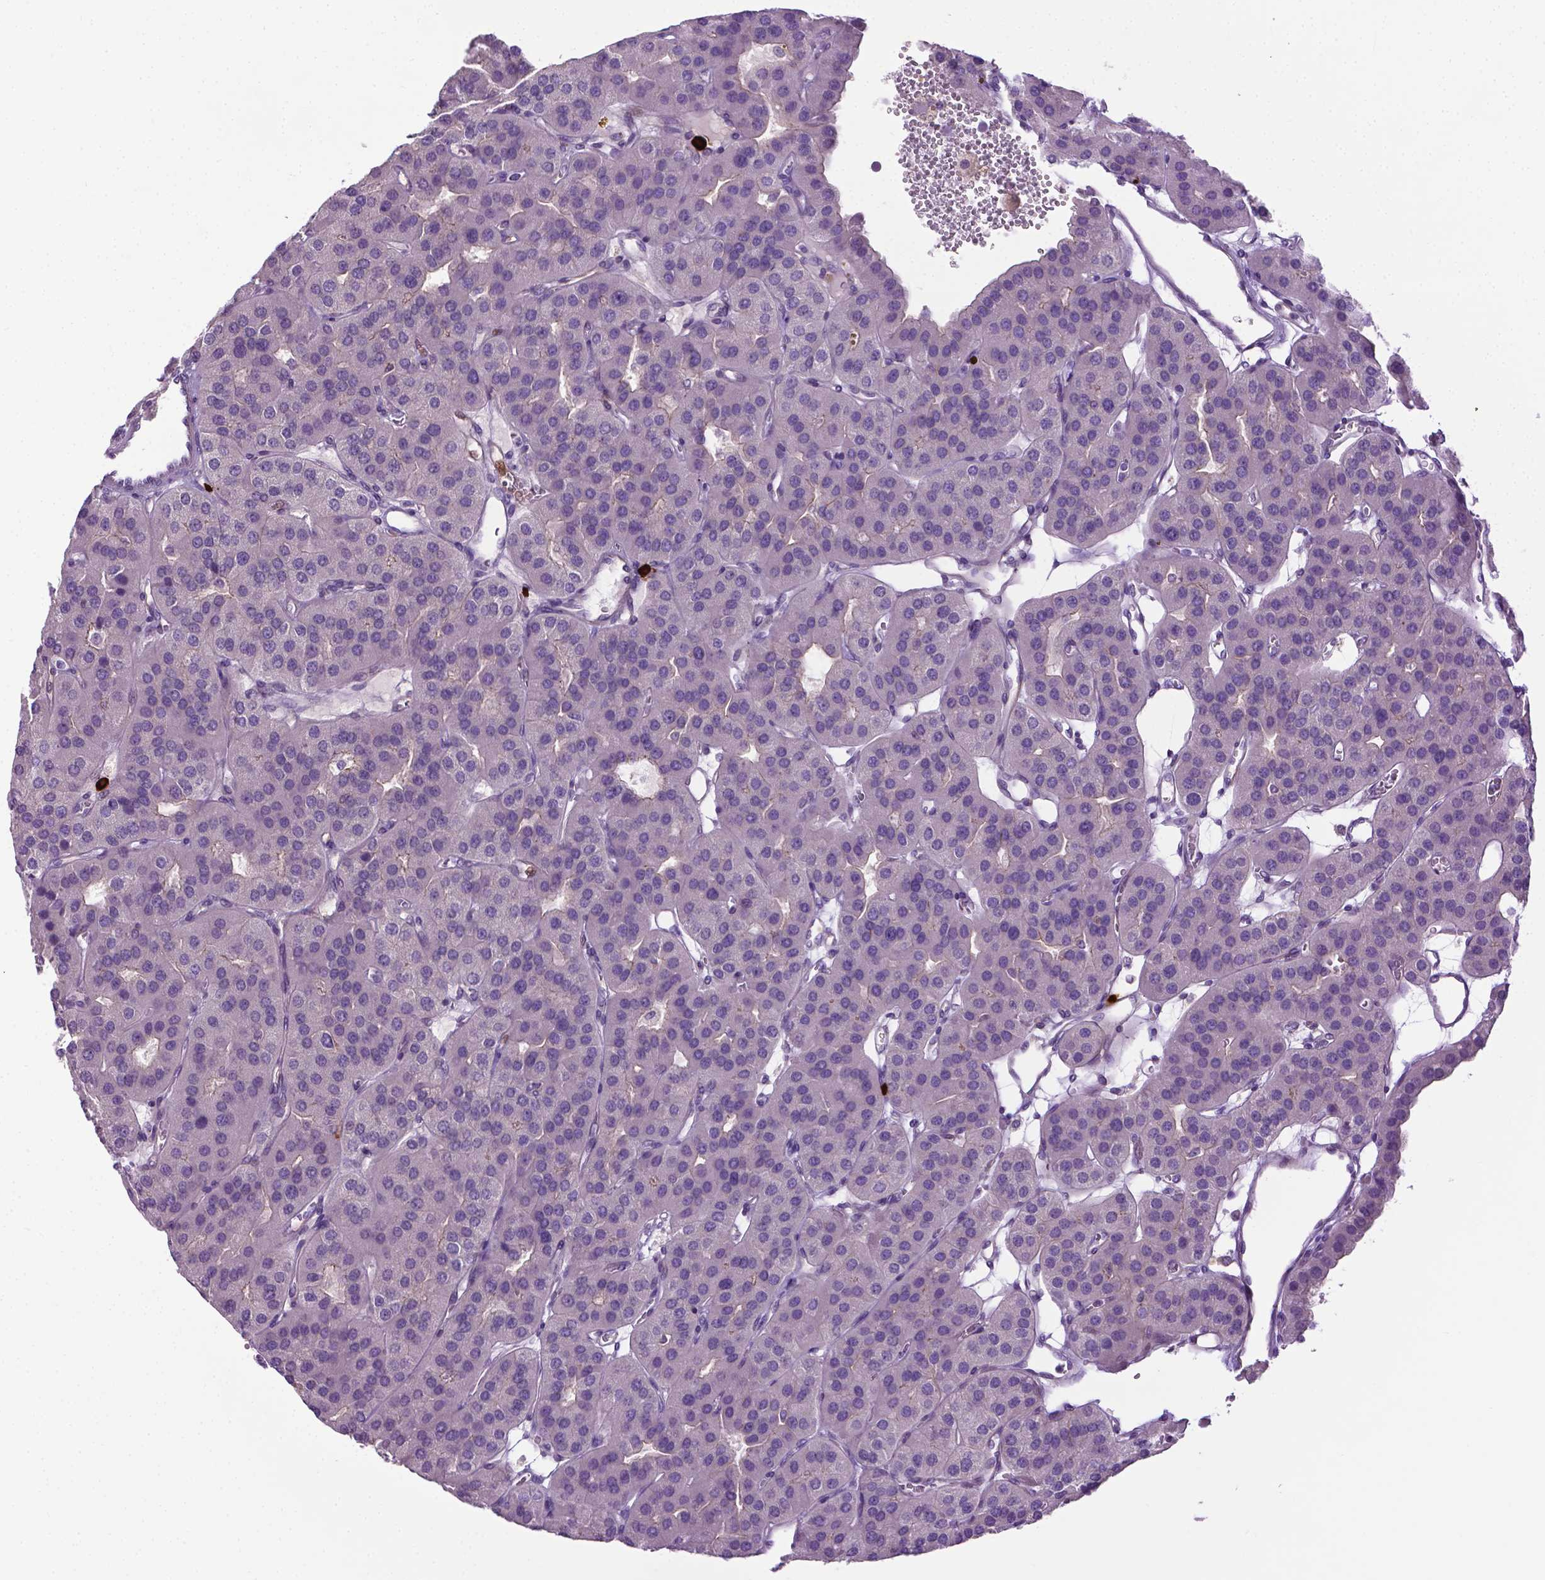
{"staining": {"intensity": "negative", "quantity": "none", "location": "none"}, "tissue": "parathyroid gland", "cell_type": "Glandular cells", "image_type": "normal", "snomed": [{"axis": "morphology", "description": "Normal tissue, NOS"}, {"axis": "morphology", "description": "Adenoma, NOS"}, {"axis": "topography", "description": "Parathyroid gland"}], "caption": "Glandular cells show no significant protein positivity in benign parathyroid gland. (IHC, brightfield microscopy, high magnification).", "gene": "SPECC1L", "patient": {"sex": "female", "age": 86}}